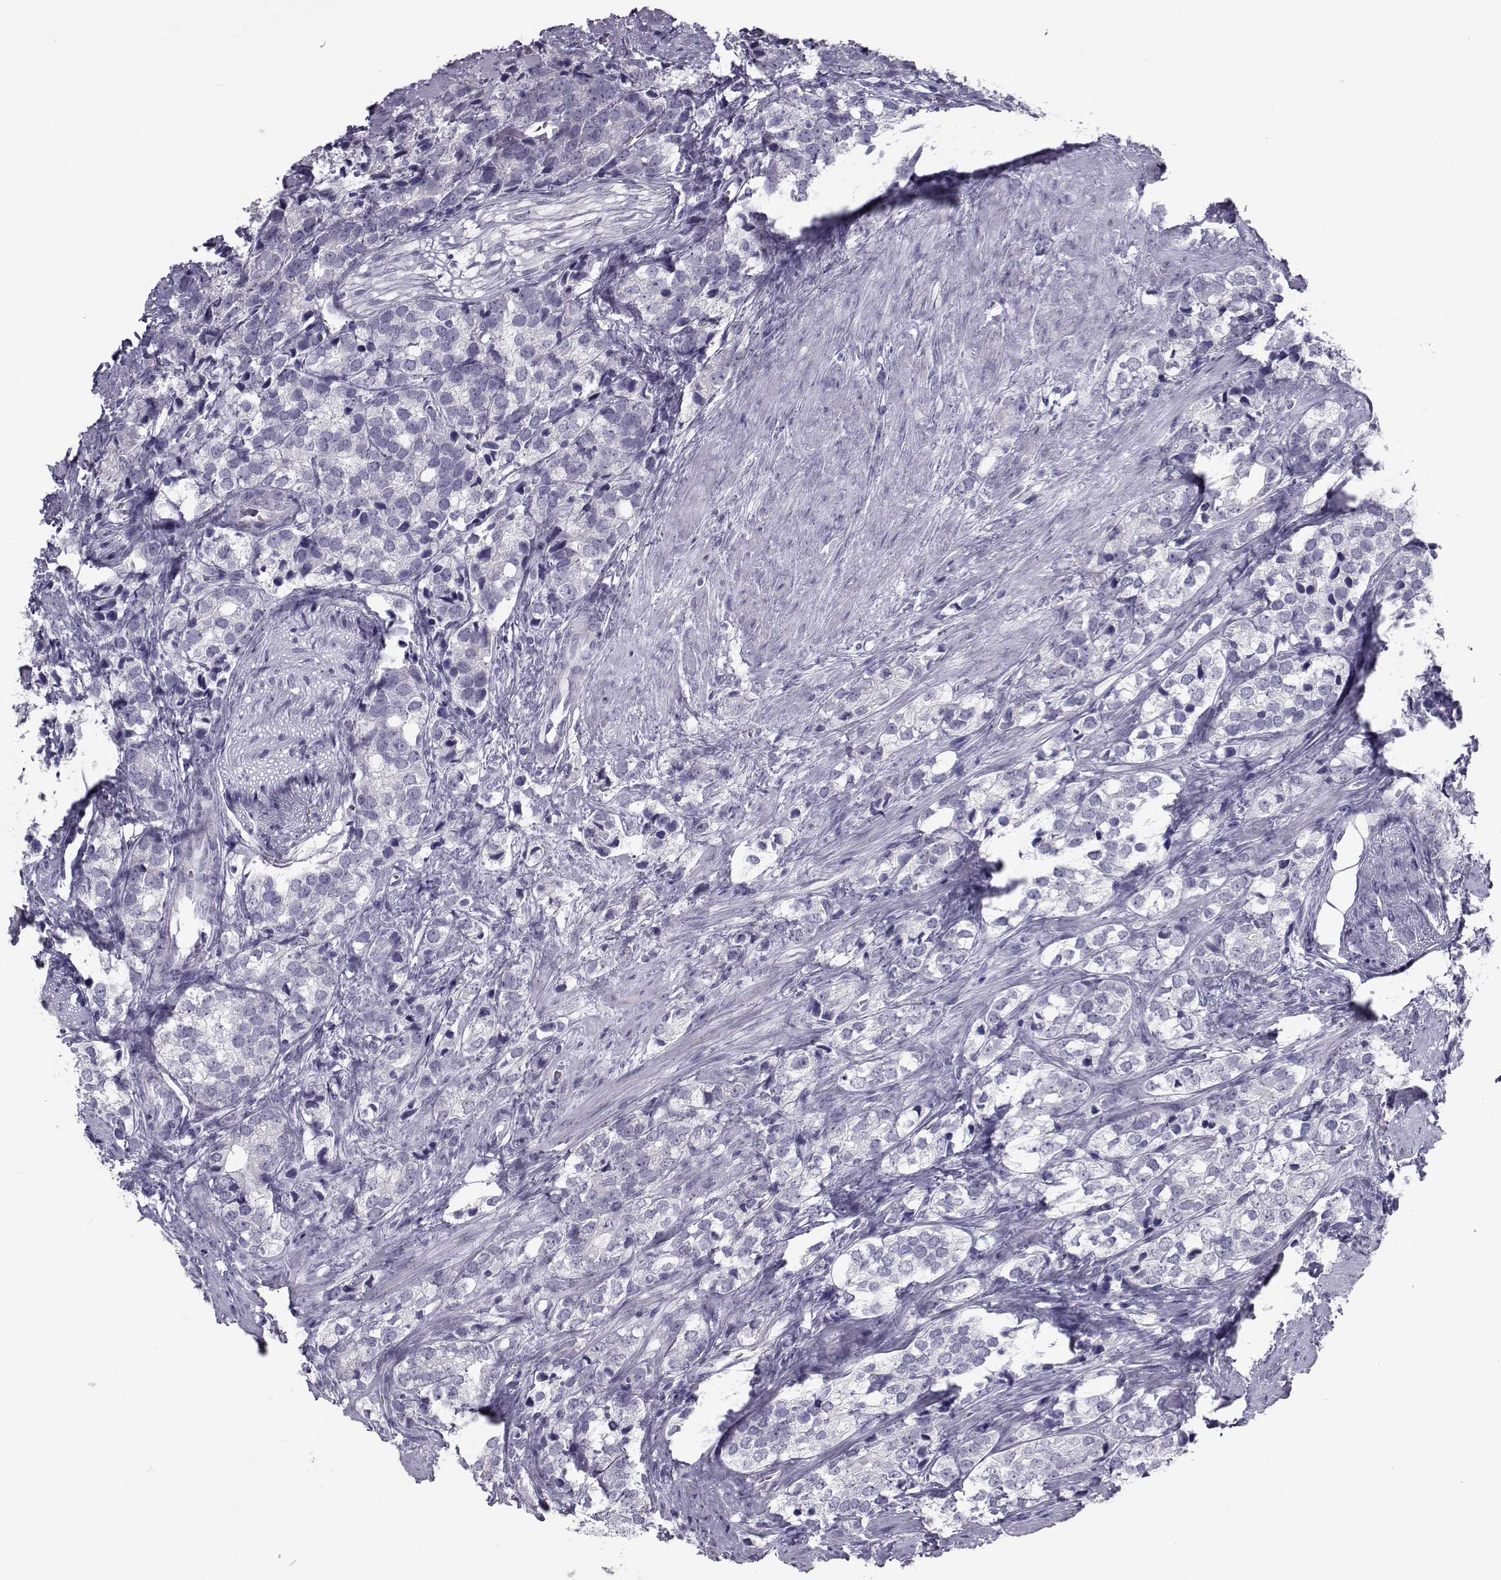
{"staining": {"intensity": "negative", "quantity": "none", "location": "none"}, "tissue": "prostate cancer", "cell_type": "Tumor cells", "image_type": "cancer", "snomed": [{"axis": "morphology", "description": "Adenocarcinoma, NOS"}, {"axis": "topography", "description": "Prostate and seminal vesicle, NOS"}], "caption": "Tumor cells show no significant protein expression in prostate adenocarcinoma. (DAB immunohistochemistry (IHC), high magnification).", "gene": "GARIN3", "patient": {"sex": "male", "age": 63}}